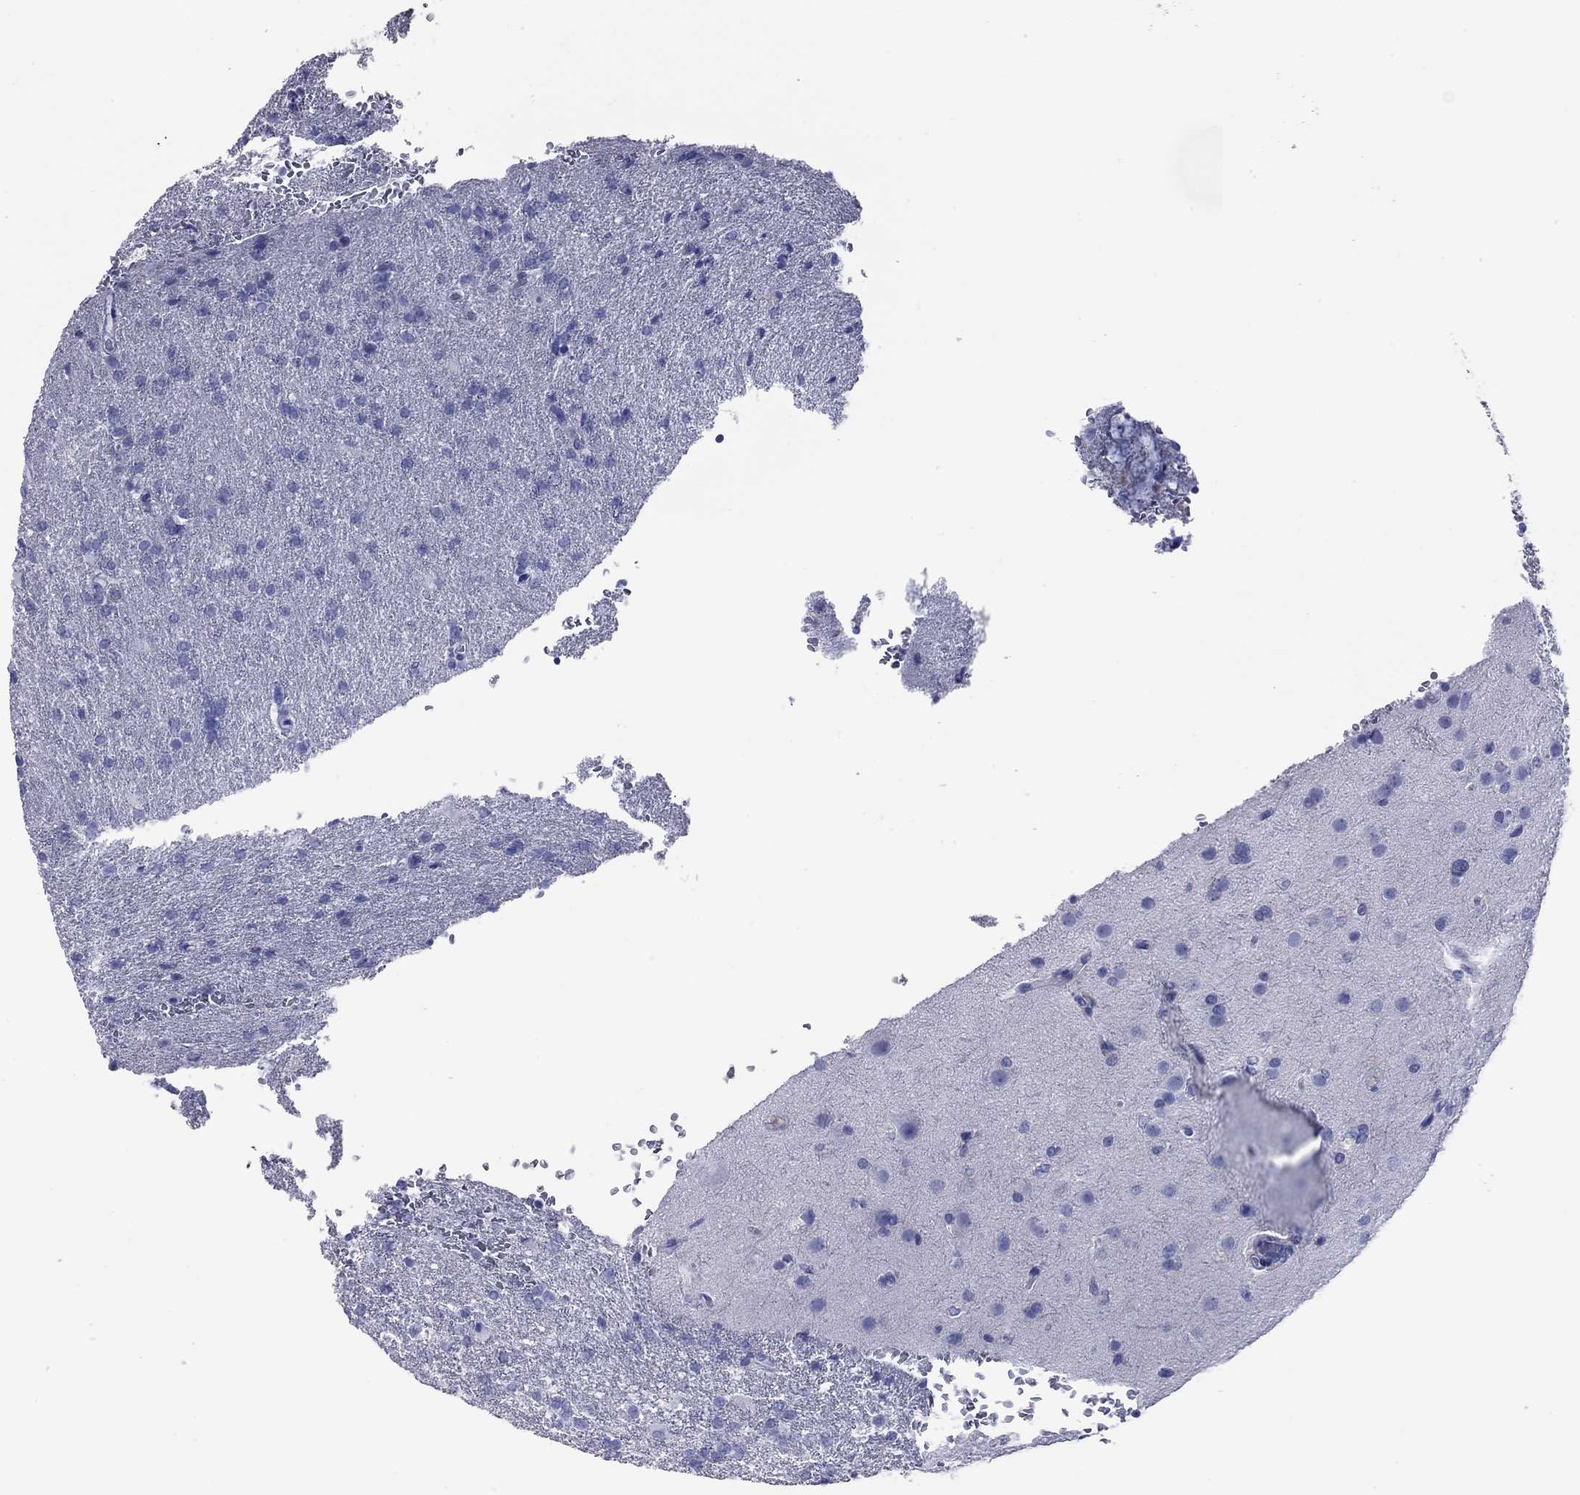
{"staining": {"intensity": "negative", "quantity": "none", "location": "none"}, "tissue": "glioma", "cell_type": "Tumor cells", "image_type": "cancer", "snomed": [{"axis": "morphology", "description": "Glioma, malignant, High grade"}, {"axis": "topography", "description": "Brain"}], "caption": "The histopathology image shows no staining of tumor cells in malignant glioma (high-grade). (Immunohistochemistry, brightfield microscopy, high magnification).", "gene": "ACTL7B", "patient": {"sex": "male", "age": 68}}